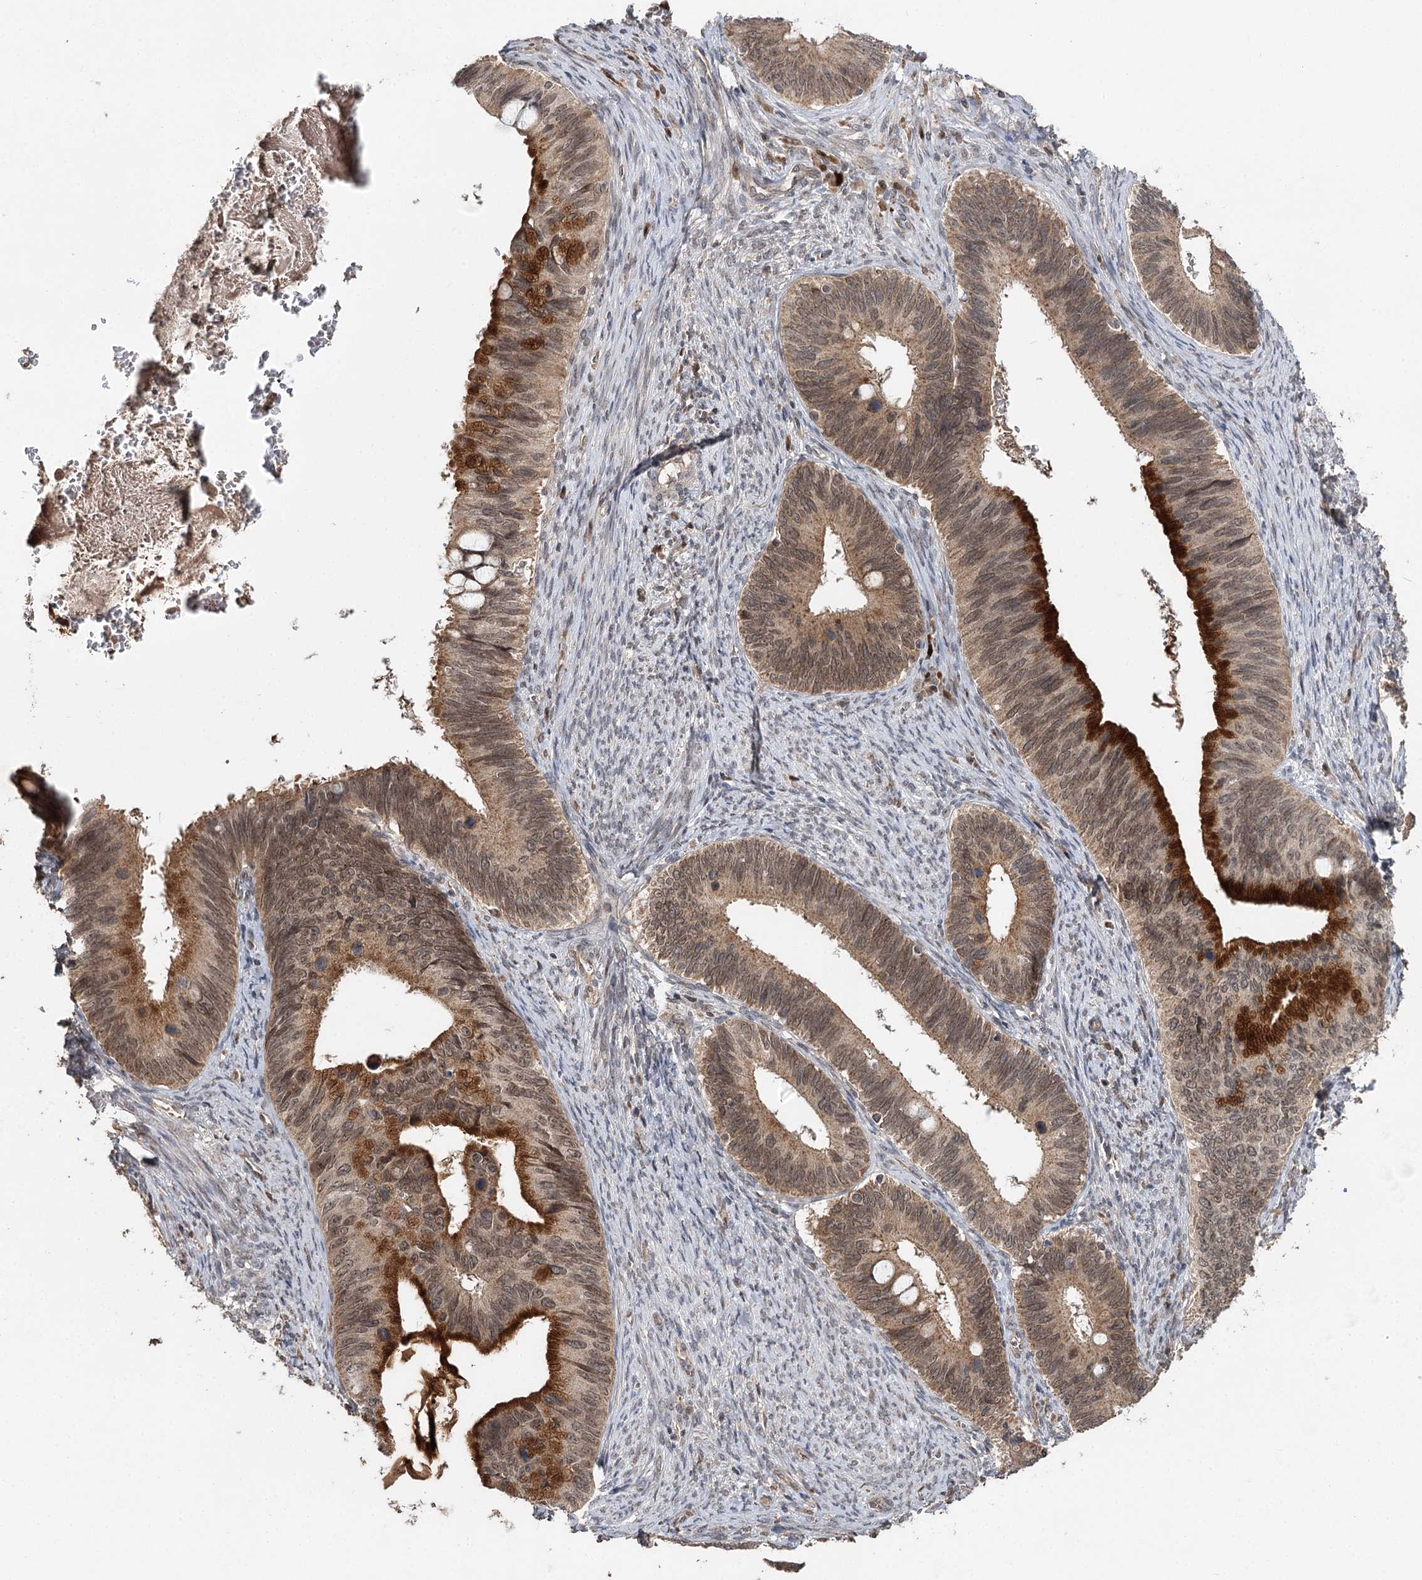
{"staining": {"intensity": "moderate", "quantity": ">75%", "location": "cytoplasmic/membranous,nuclear"}, "tissue": "cervical cancer", "cell_type": "Tumor cells", "image_type": "cancer", "snomed": [{"axis": "morphology", "description": "Adenocarcinoma, NOS"}, {"axis": "topography", "description": "Cervix"}], "caption": "This is a photomicrograph of immunohistochemistry (IHC) staining of cervical cancer (adenocarcinoma), which shows moderate expression in the cytoplasmic/membranous and nuclear of tumor cells.", "gene": "NOPCHAP1", "patient": {"sex": "female", "age": 42}}